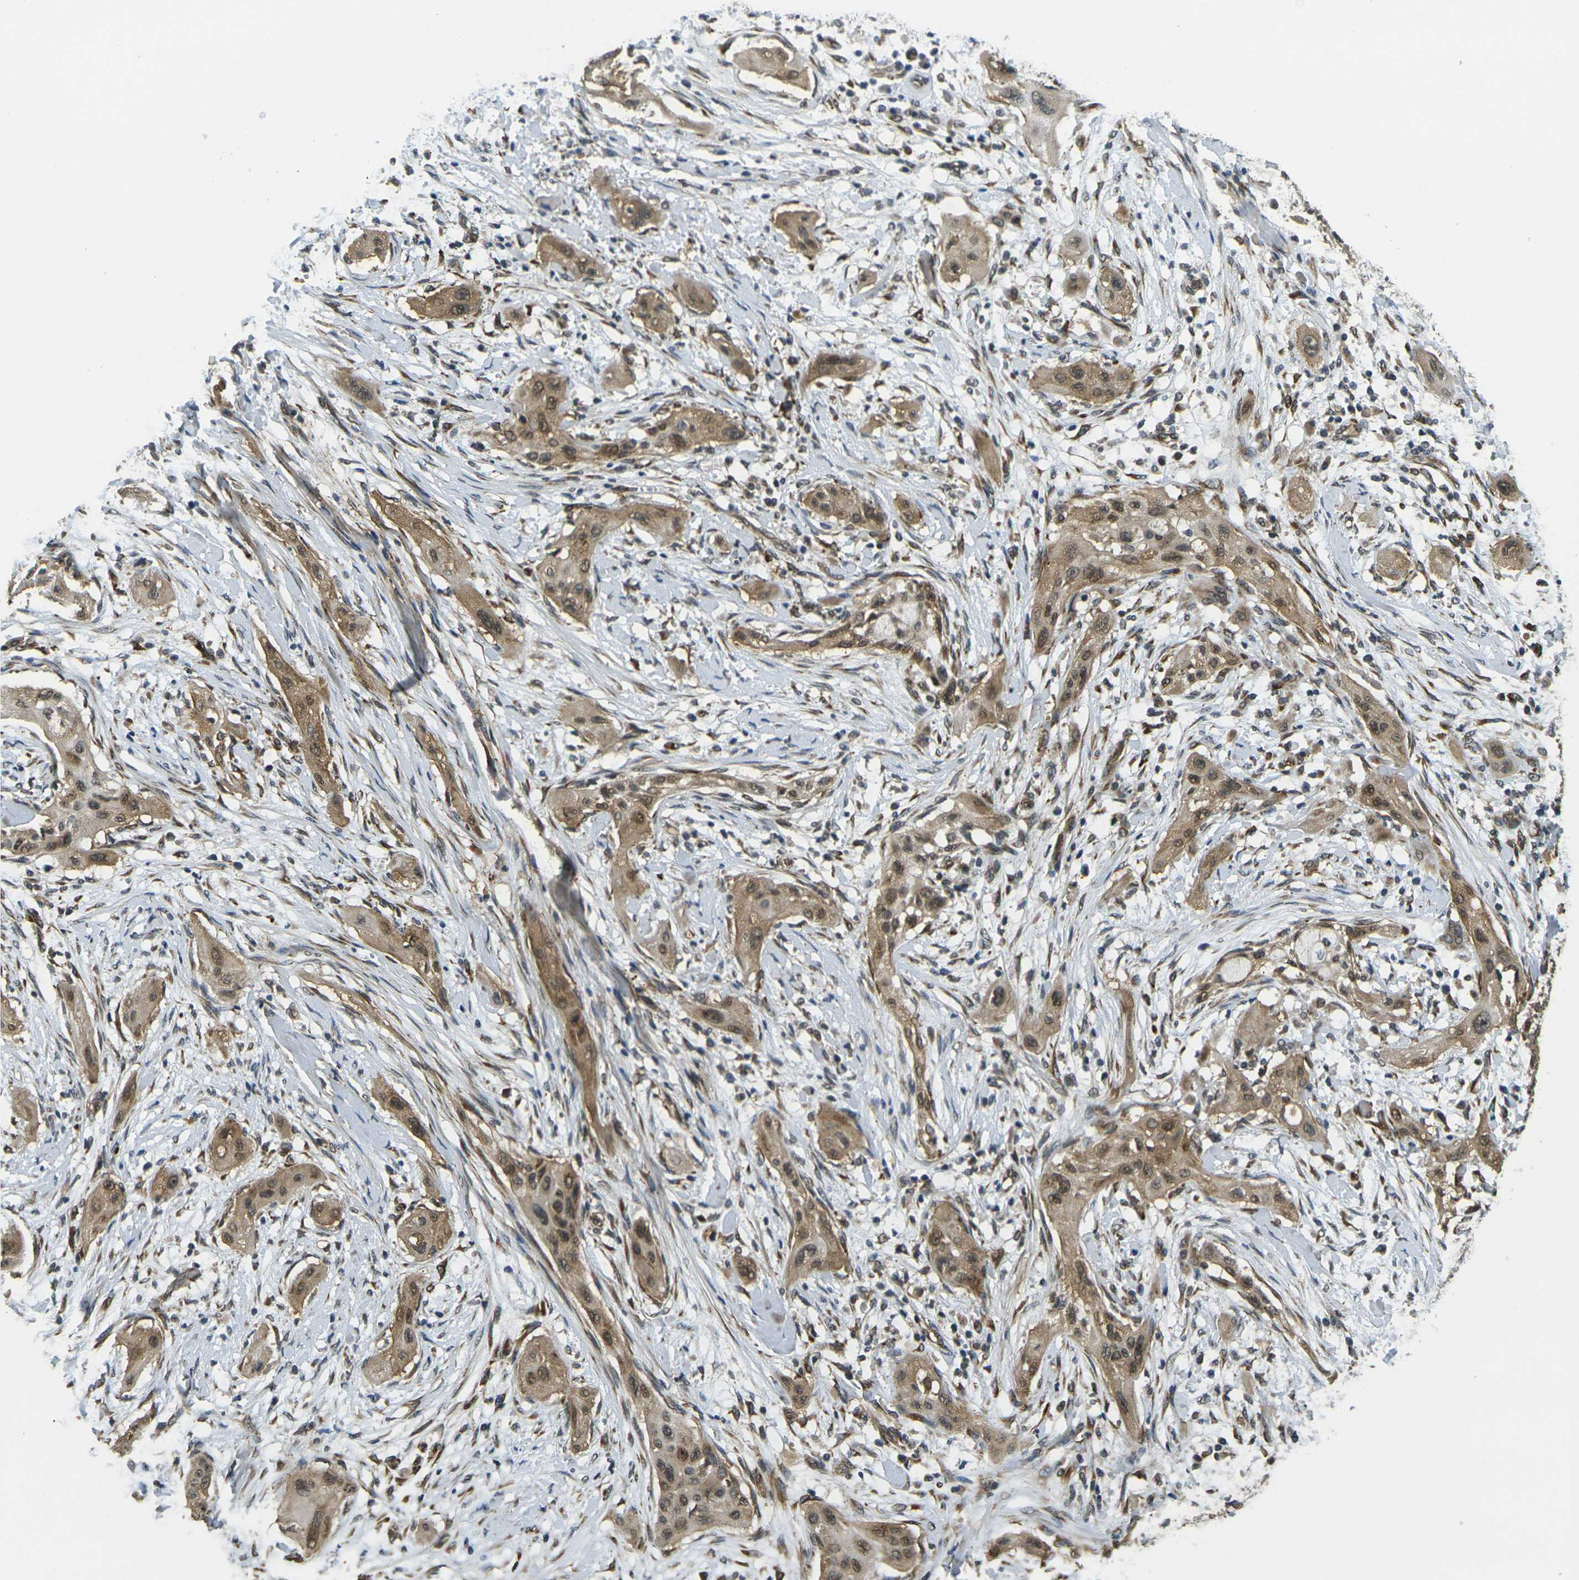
{"staining": {"intensity": "weak", "quantity": ">75%", "location": "cytoplasmic/membranous,nuclear"}, "tissue": "lung cancer", "cell_type": "Tumor cells", "image_type": "cancer", "snomed": [{"axis": "morphology", "description": "Squamous cell carcinoma, NOS"}, {"axis": "topography", "description": "Lung"}], "caption": "Squamous cell carcinoma (lung) stained with a brown dye shows weak cytoplasmic/membranous and nuclear positive staining in about >75% of tumor cells.", "gene": "FUT11", "patient": {"sex": "female", "age": 47}}